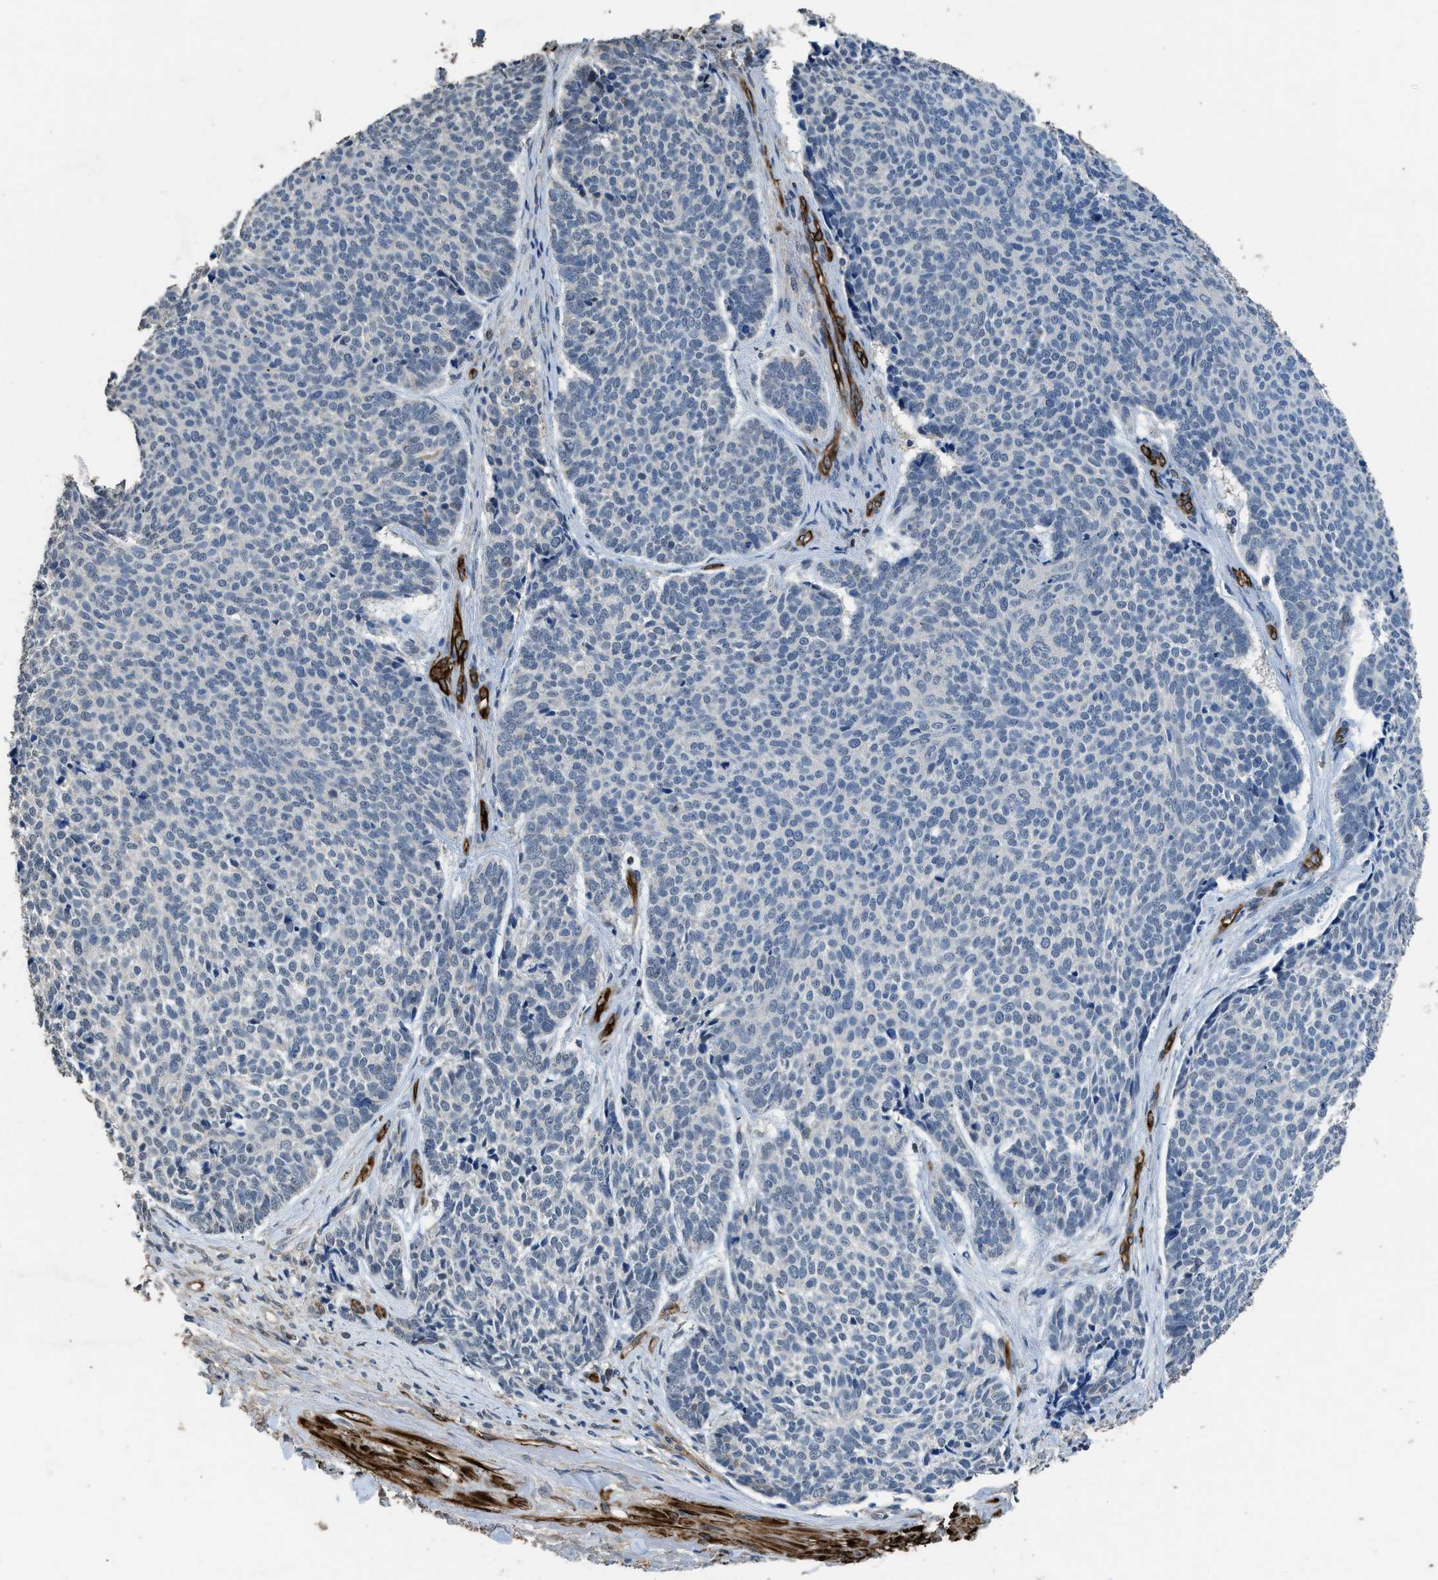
{"staining": {"intensity": "negative", "quantity": "none", "location": "none"}, "tissue": "skin cancer", "cell_type": "Tumor cells", "image_type": "cancer", "snomed": [{"axis": "morphology", "description": "Basal cell carcinoma"}, {"axis": "topography", "description": "Skin"}], "caption": "This is a image of IHC staining of skin cancer (basal cell carcinoma), which shows no expression in tumor cells.", "gene": "SYNM", "patient": {"sex": "male", "age": 84}}